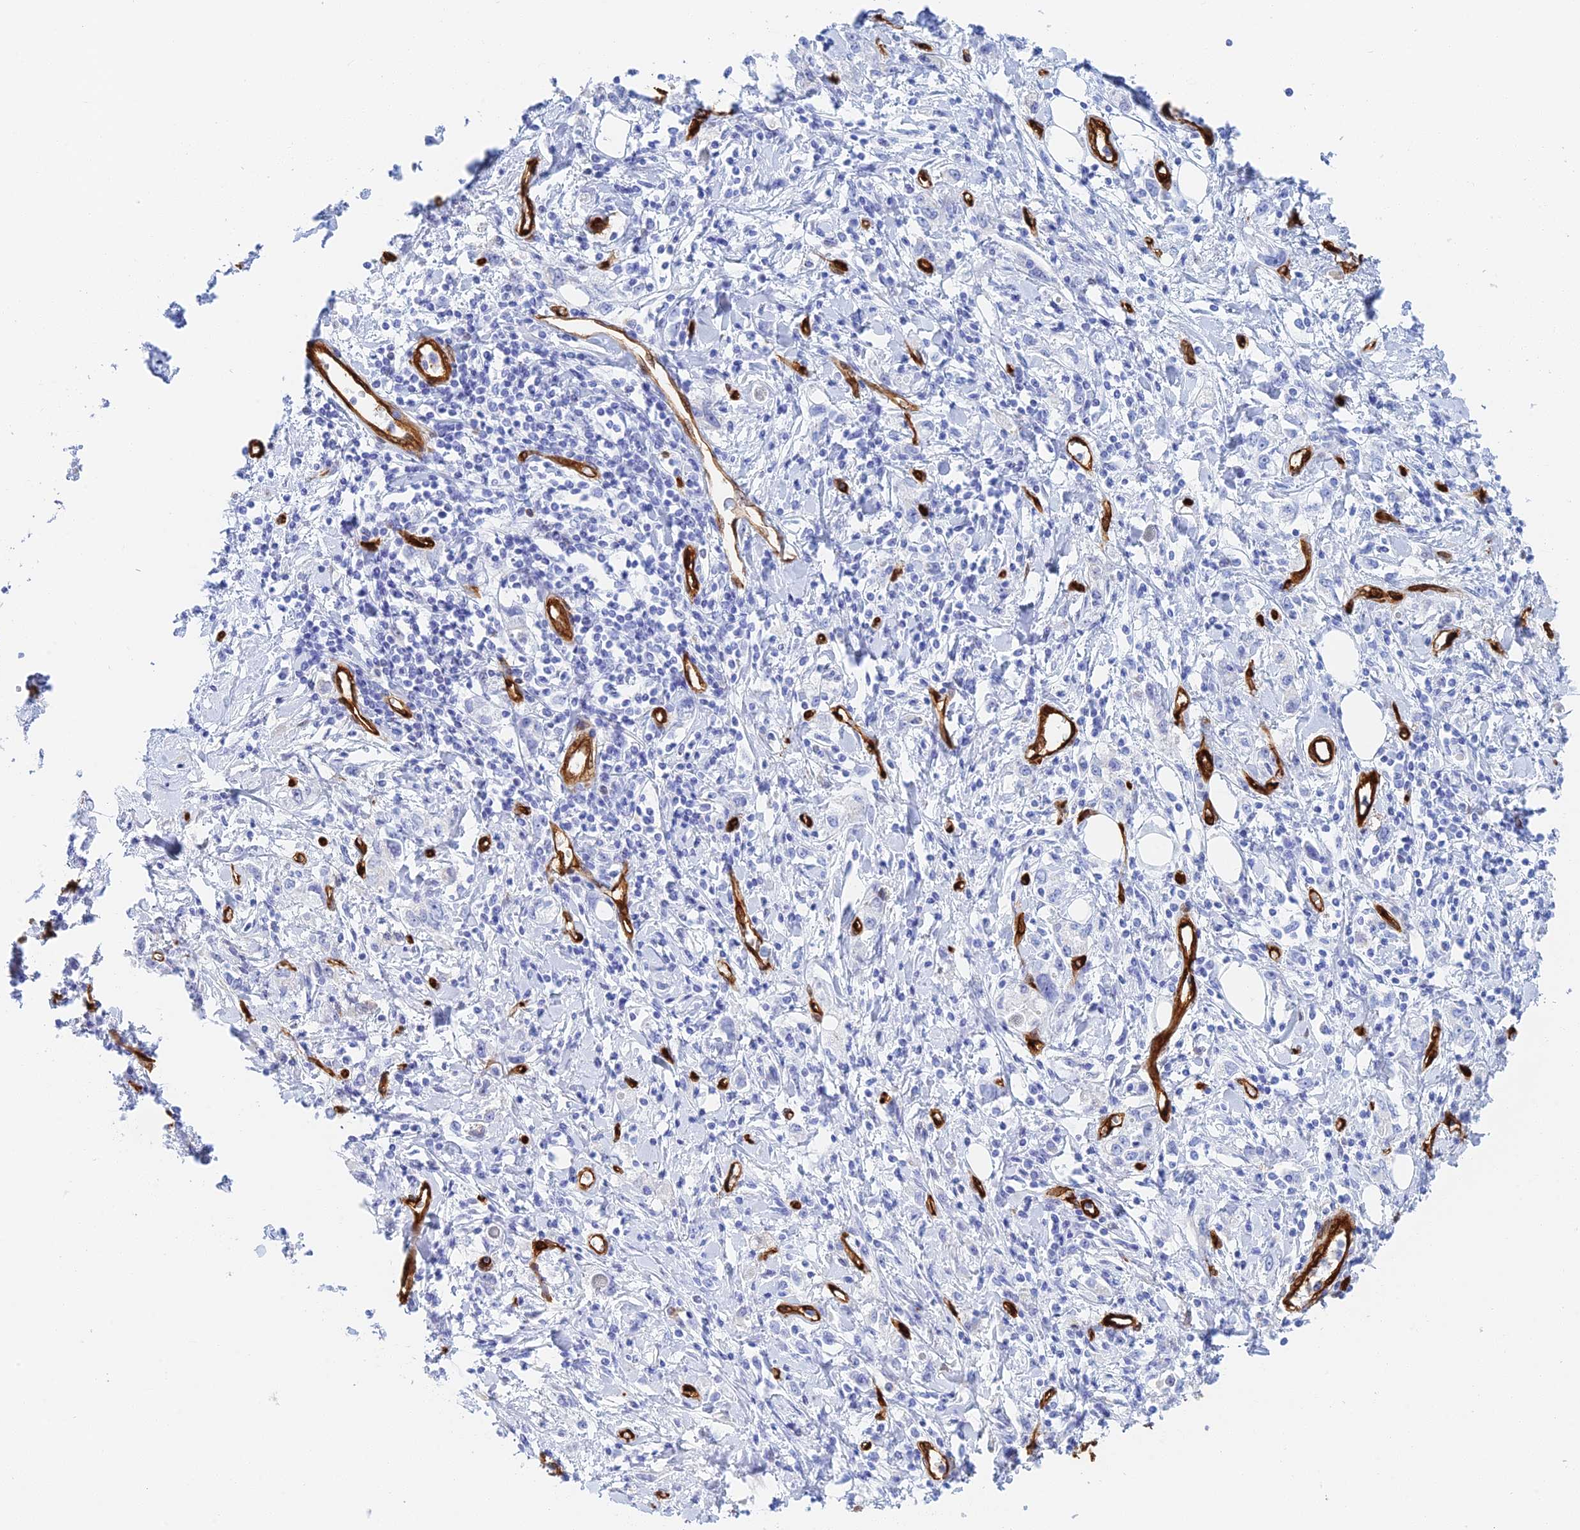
{"staining": {"intensity": "negative", "quantity": "none", "location": "none"}, "tissue": "stomach cancer", "cell_type": "Tumor cells", "image_type": "cancer", "snomed": [{"axis": "morphology", "description": "Adenocarcinoma, NOS"}, {"axis": "topography", "description": "Stomach"}], "caption": "Tumor cells show no significant protein staining in adenocarcinoma (stomach).", "gene": "CRIP2", "patient": {"sex": "female", "age": 76}}